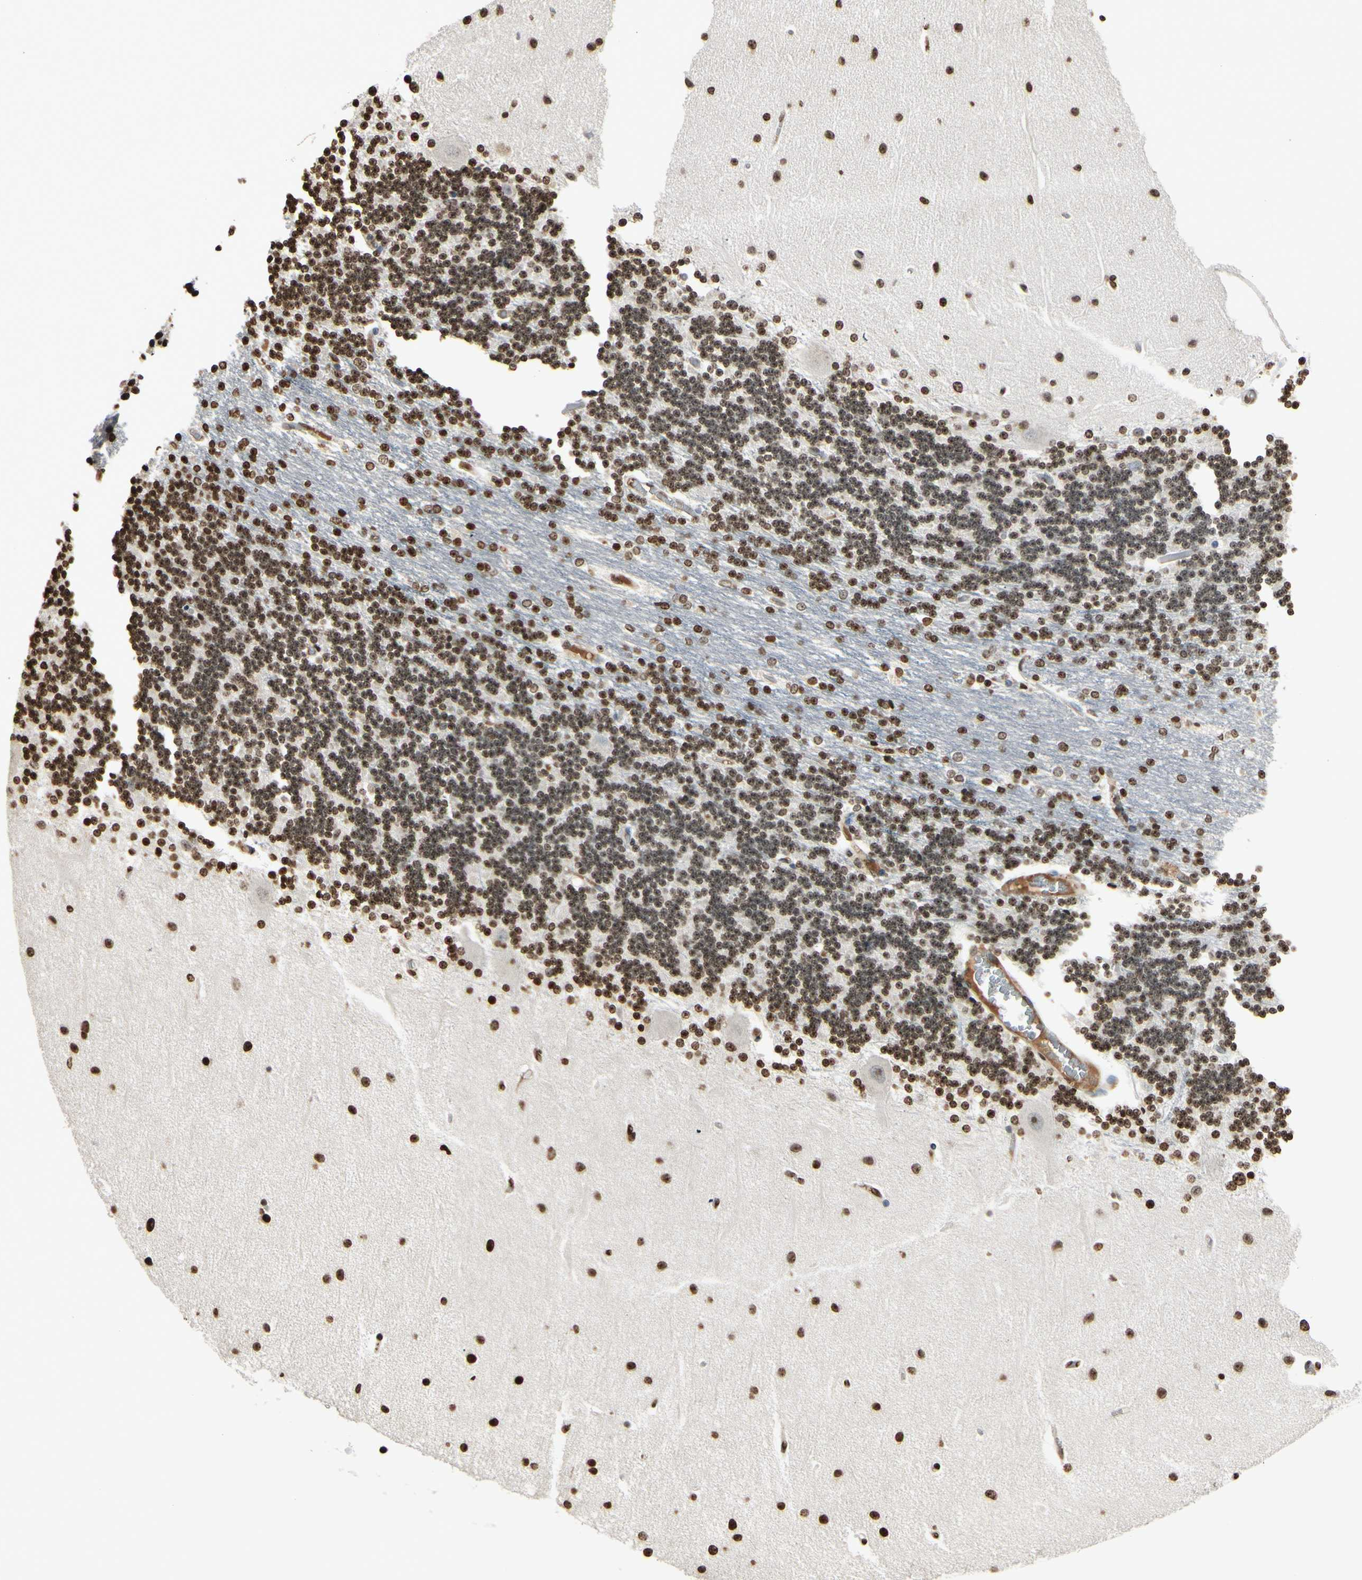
{"staining": {"intensity": "moderate", "quantity": ">75%", "location": "nuclear"}, "tissue": "cerebellum", "cell_type": "Cells in granular layer", "image_type": "normal", "snomed": [{"axis": "morphology", "description": "Normal tissue, NOS"}, {"axis": "topography", "description": "Cerebellum"}], "caption": "This histopathology image displays immunohistochemistry (IHC) staining of unremarkable human cerebellum, with medium moderate nuclear staining in about >75% of cells in granular layer.", "gene": "RORA", "patient": {"sex": "female", "age": 54}}